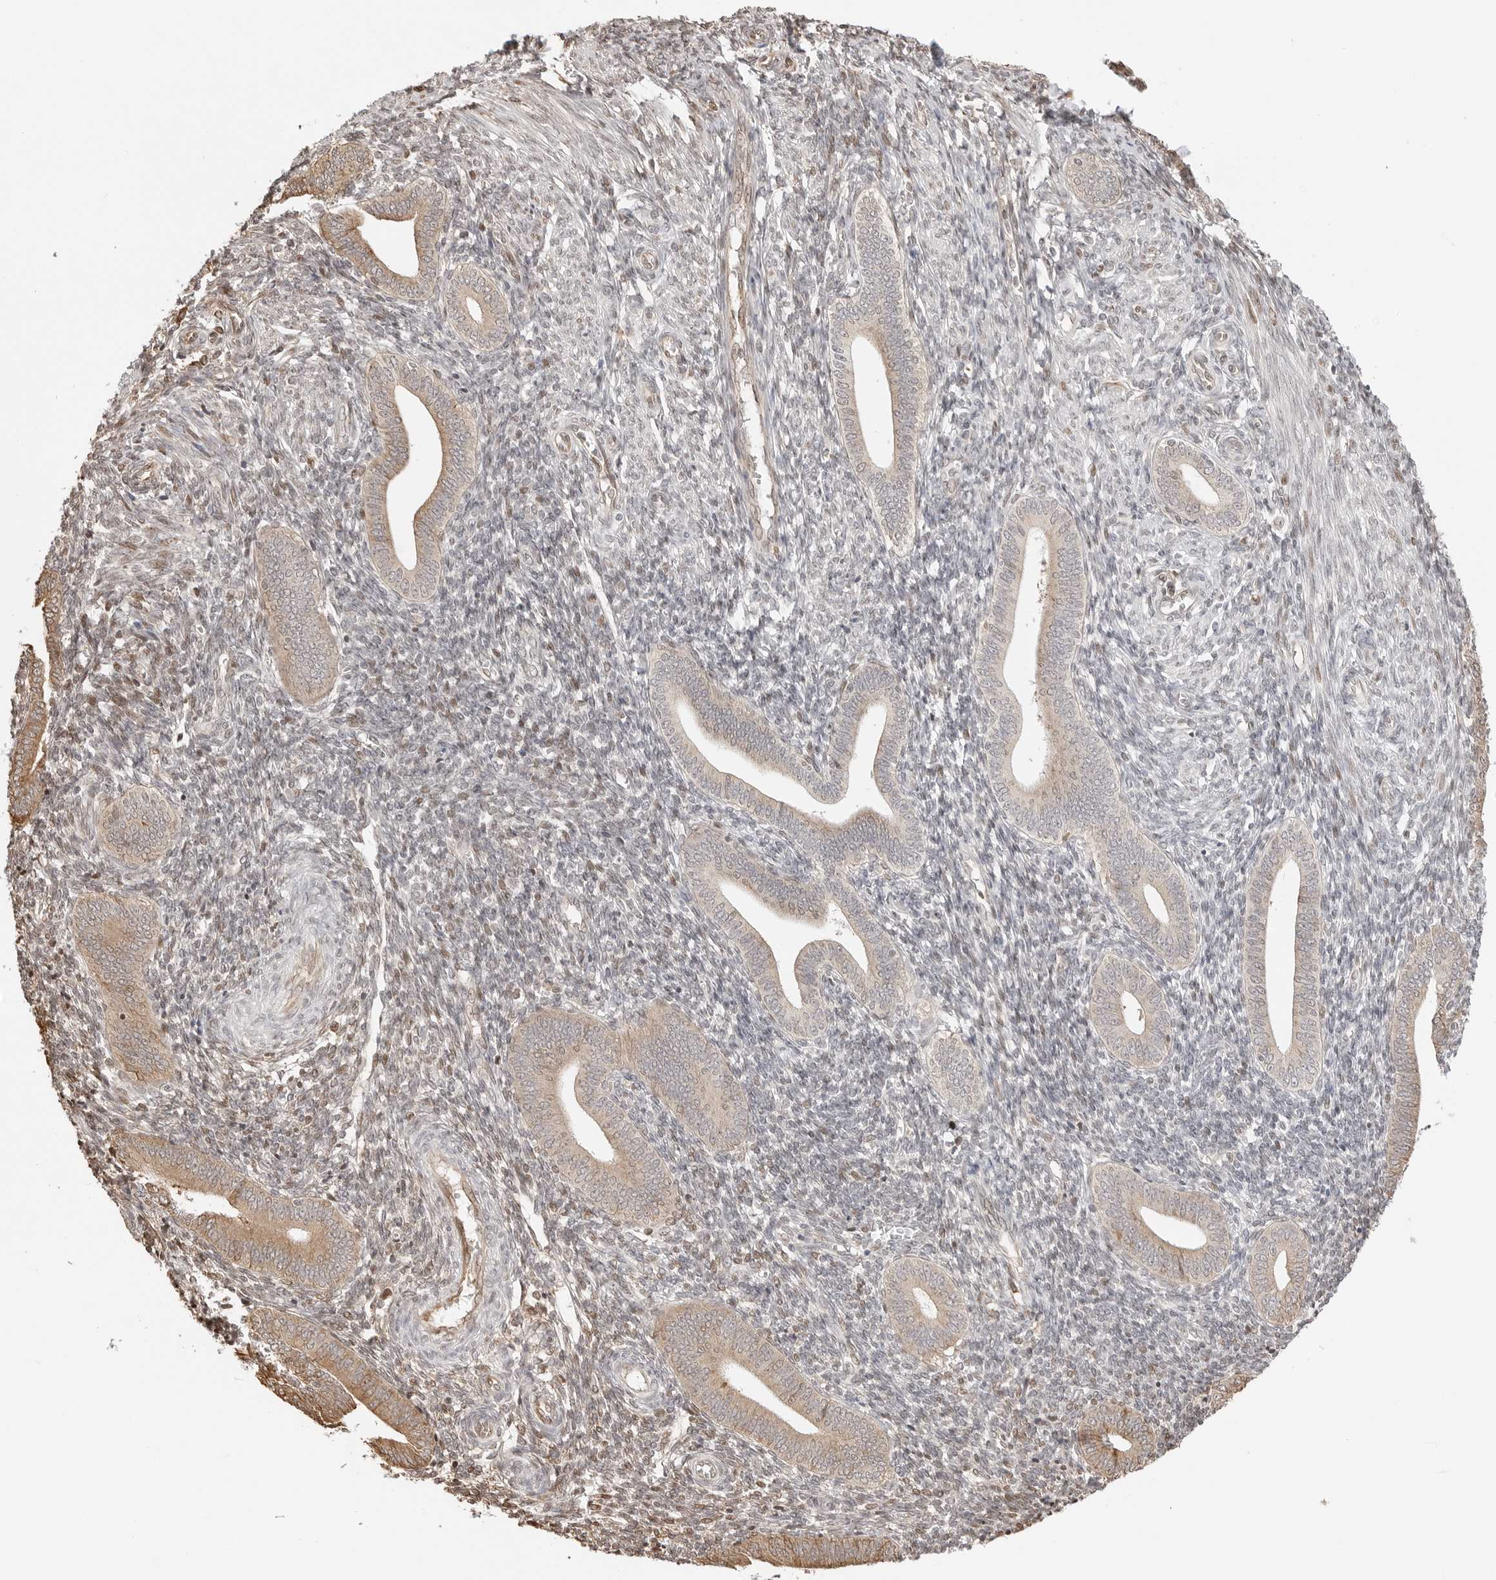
{"staining": {"intensity": "weak", "quantity": "<25%", "location": "nuclear"}, "tissue": "endometrium", "cell_type": "Cells in endometrial stroma", "image_type": "normal", "snomed": [{"axis": "morphology", "description": "Normal tissue, NOS"}, {"axis": "topography", "description": "Uterus"}, {"axis": "topography", "description": "Endometrium"}], "caption": "Immunohistochemistry micrograph of normal endometrium stained for a protein (brown), which displays no positivity in cells in endometrial stroma. The staining was performed using DAB to visualize the protein expression in brown, while the nuclei were stained in blue with hematoxylin (Magnification: 20x).", "gene": "FKBP14", "patient": {"sex": "female", "age": 33}}